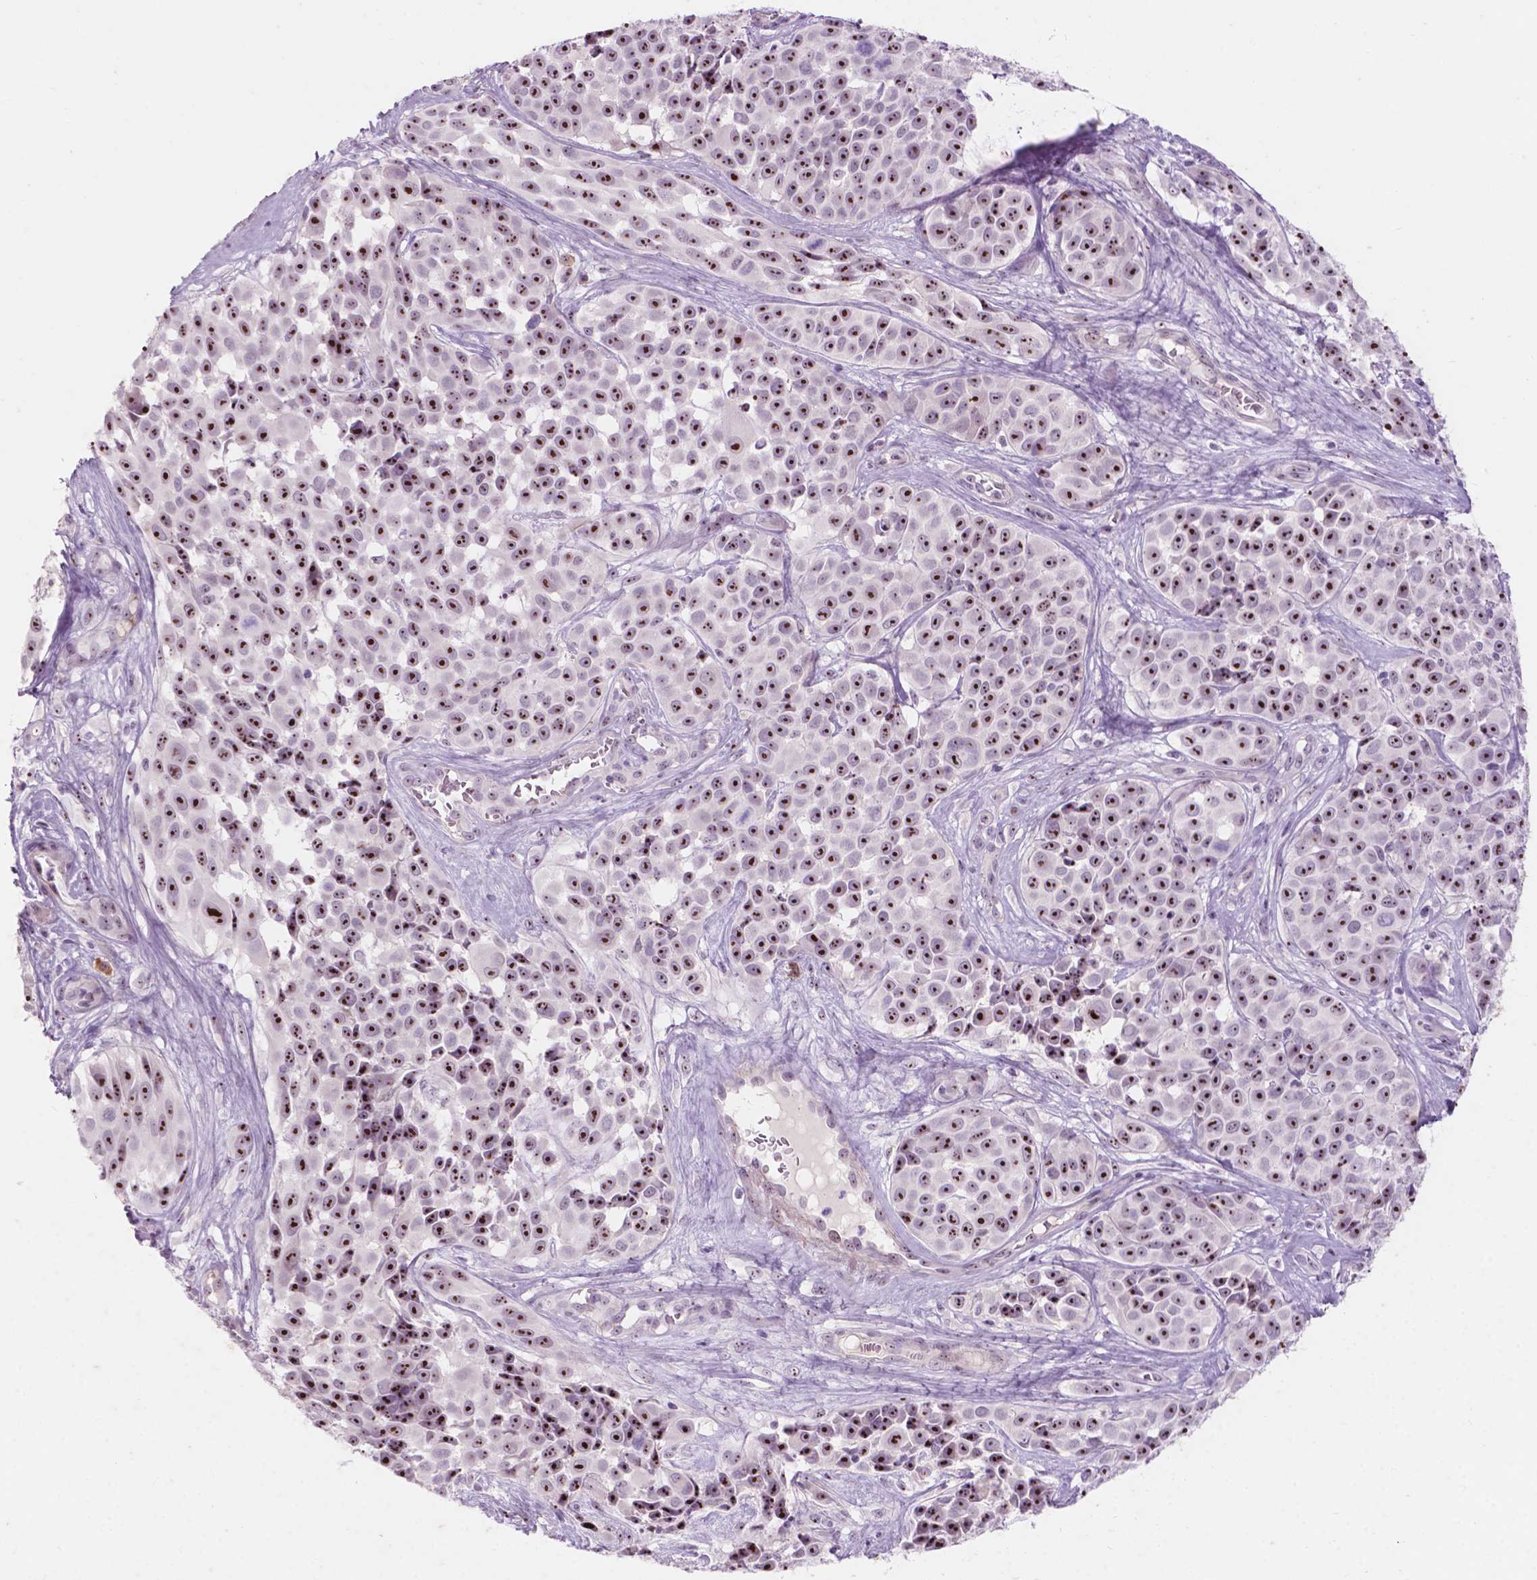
{"staining": {"intensity": "strong", "quantity": ">75%", "location": "nuclear"}, "tissue": "melanoma", "cell_type": "Tumor cells", "image_type": "cancer", "snomed": [{"axis": "morphology", "description": "Malignant melanoma, NOS"}, {"axis": "topography", "description": "Skin"}], "caption": "Strong nuclear staining is identified in approximately >75% of tumor cells in melanoma.", "gene": "ZNF853", "patient": {"sex": "female", "age": 88}}